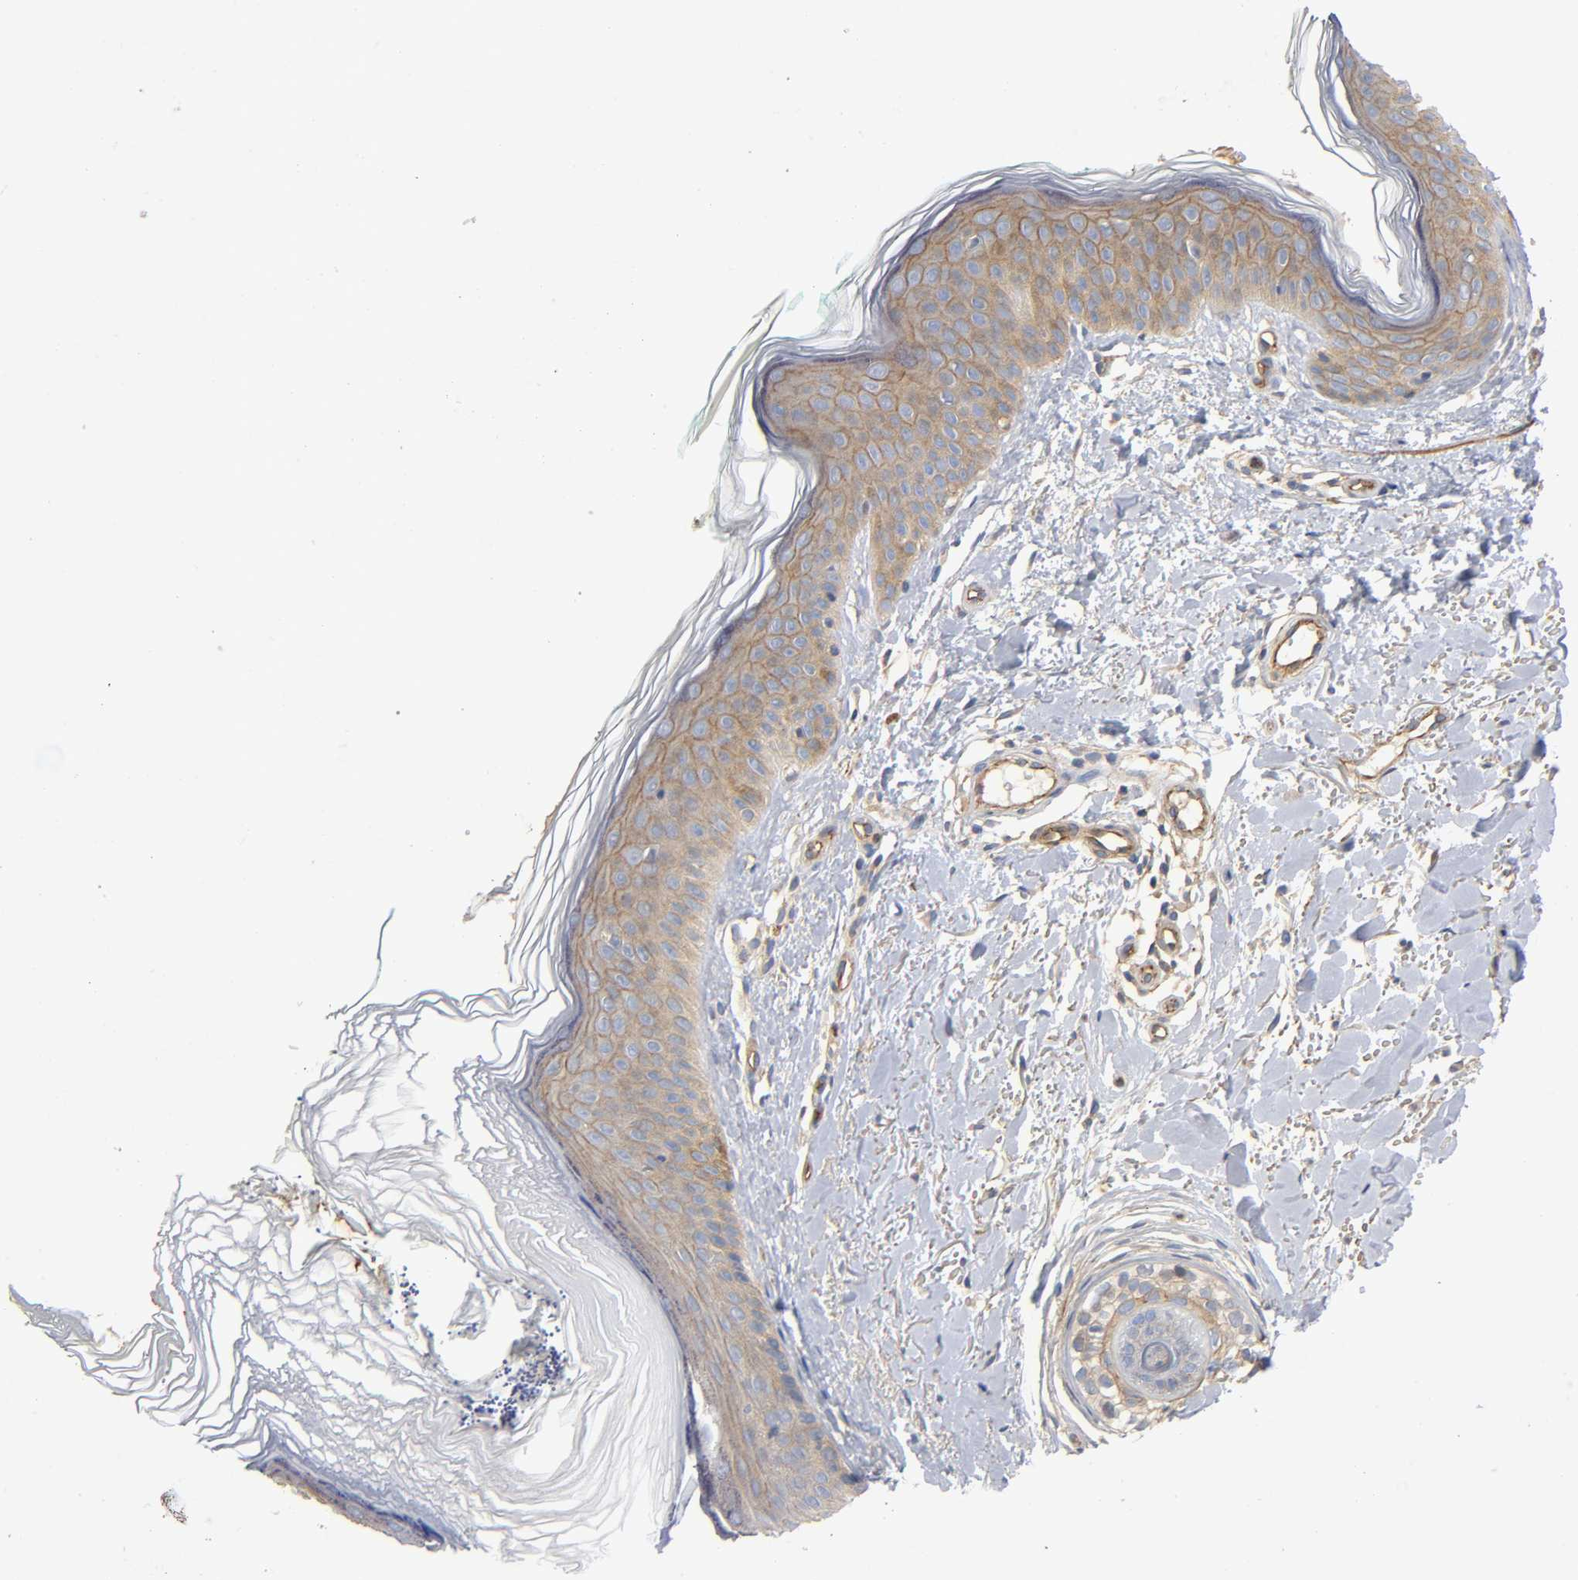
{"staining": {"intensity": "weak", "quantity": ">75%", "location": "cytoplasmic/membranous"}, "tissue": "skin", "cell_type": "Fibroblasts", "image_type": "normal", "snomed": [{"axis": "morphology", "description": "Normal tissue, NOS"}, {"axis": "topography", "description": "Skin"}], "caption": "High-power microscopy captured an immunohistochemistry image of unremarkable skin, revealing weak cytoplasmic/membranous positivity in approximately >75% of fibroblasts.", "gene": "MARS1", "patient": {"sex": "male", "age": 71}}